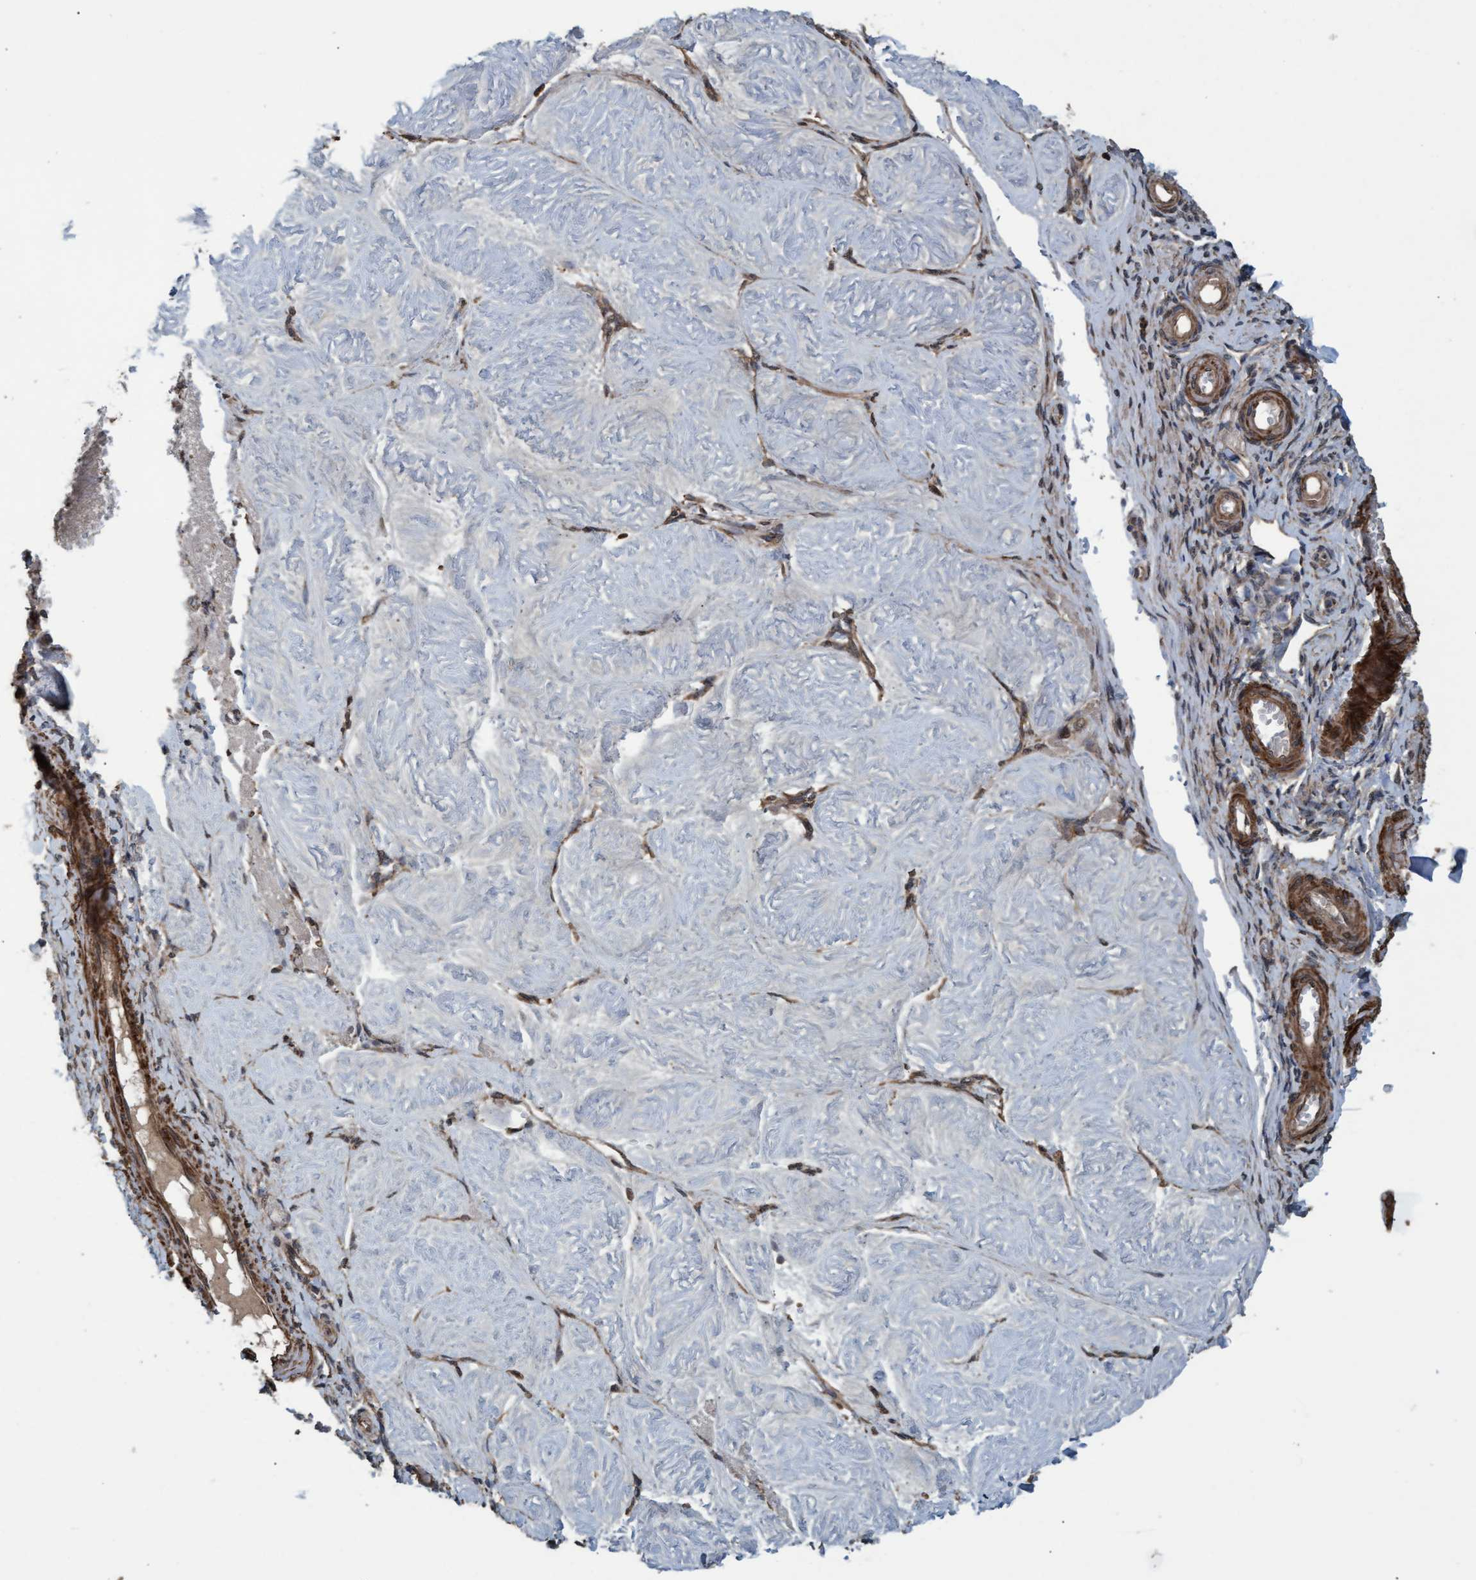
{"staining": {"intensity": "moderate", "quantity": ">75%", "location": "cytoplasmic/membranous"}, "tissue": "adipose tissue", "cell_type": "Adipocytes", "image_type": "normal", "snomed": [{"axis": "morphology", "description": "Normal tissue, NOS"}, {"axis": "topography", "description": "Vascular tissue"}, {"axis": "topography", "description": "Fallopian tube"}, {"axis": "topography", "description": "Ovary"}], "caption": "Immunohistochemistry image of benign adipose tissue: adipose tissue stained using immunohistochemistry (IHC) exhibits medium levels of moderate protein expression localized specifically in the cytoplasmic/membranous of adipocytes, appearing as a cytoplasmic/membranous brown color.", "gene": "GGT6", "patient": {"sex": "female", "age": 67}}